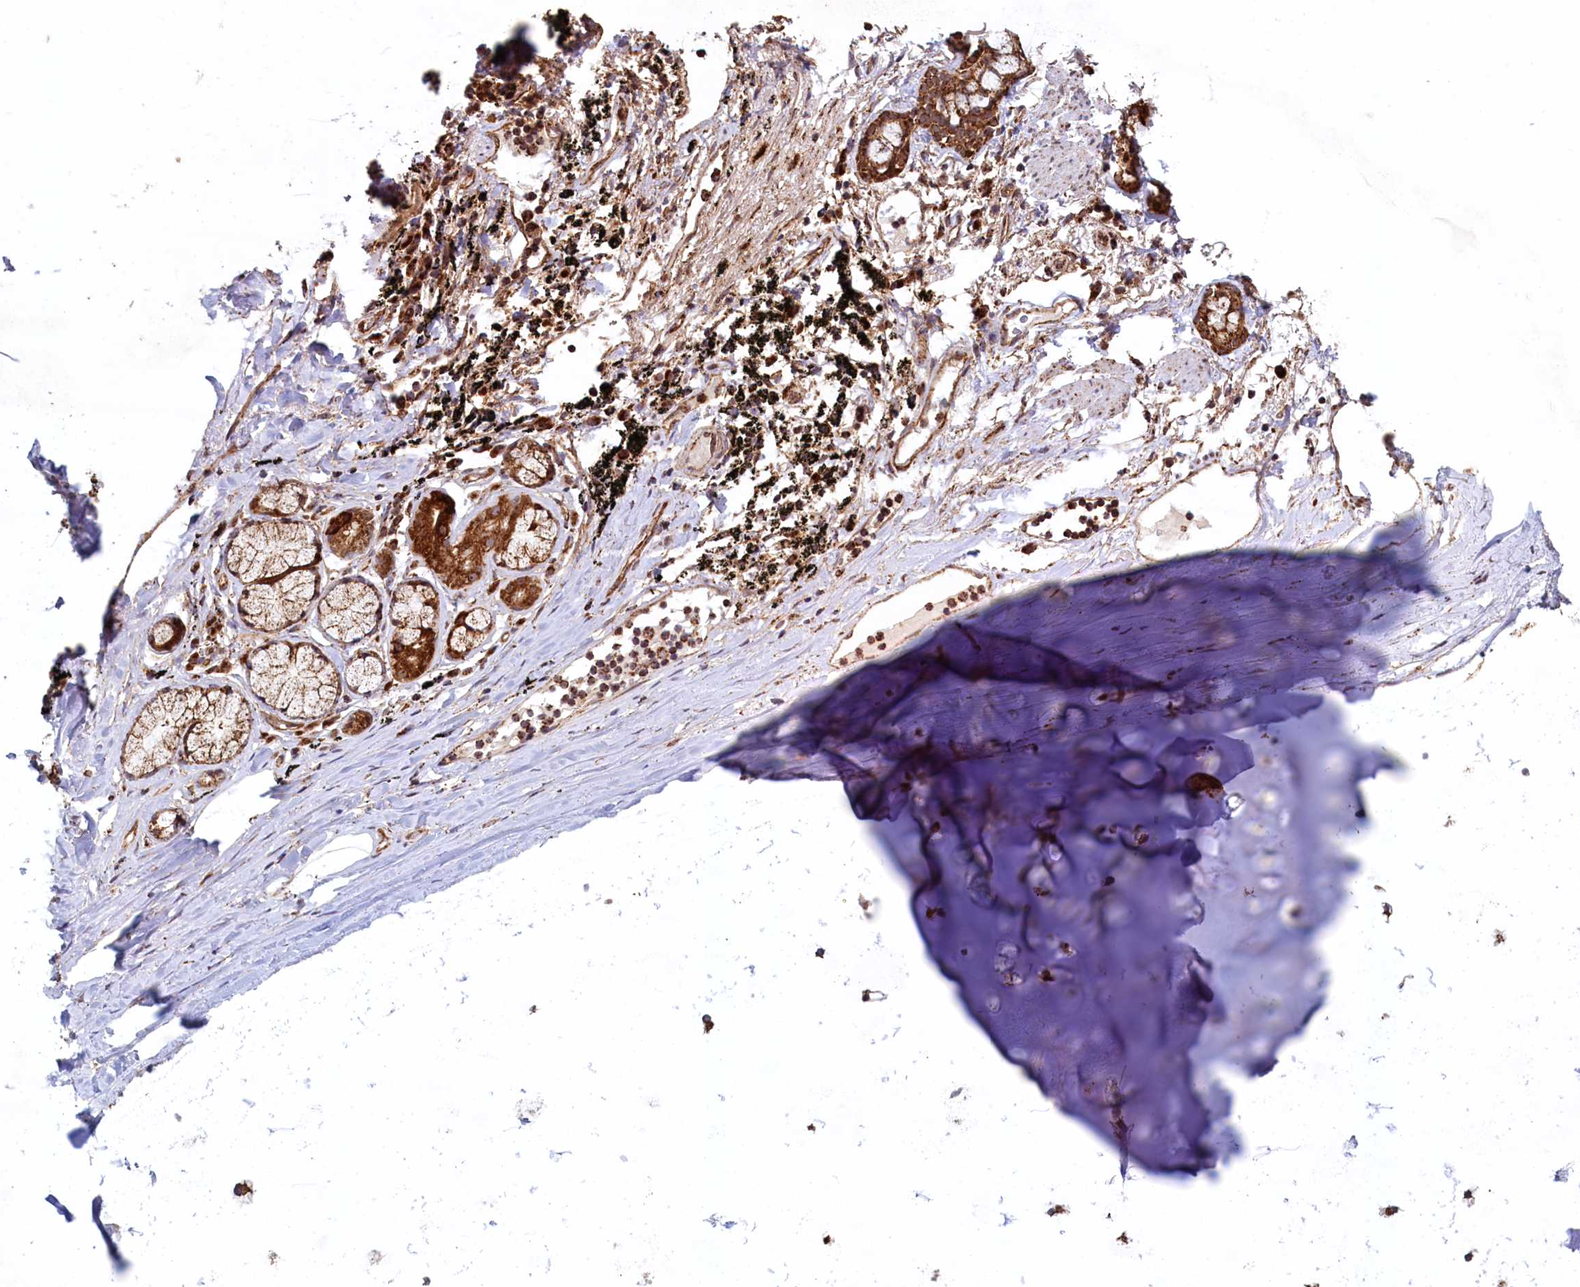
{"staining": {"intensity": "moderate", "quantity": "<25%", "location": "cytoplasmic/membranous"}, "tissue": "adipose tissue", "cell_type": "Adipocytes", "image_type": "normal", "snomed": [{"axis": "morphology", "description": "Normal tissue, NOS"}, {"axis": "topography", "description": "Lymph node"}, {"axis": "topography", "description": "Bronchus"}], "caption": "Immunohistochemical staining of benign adipose tissue demonstrates moderate cytoplasmic/membranous protein expression in about <25% of adipocytes. The staining is performed using DAB (3,3'-diaminobenzidine) brown chromogen to label protein expression. The nuclei are counter-stained blue using hematoxylin.", "gene": "UBE3B", "patient": {"sex": "male", "age": 63}}